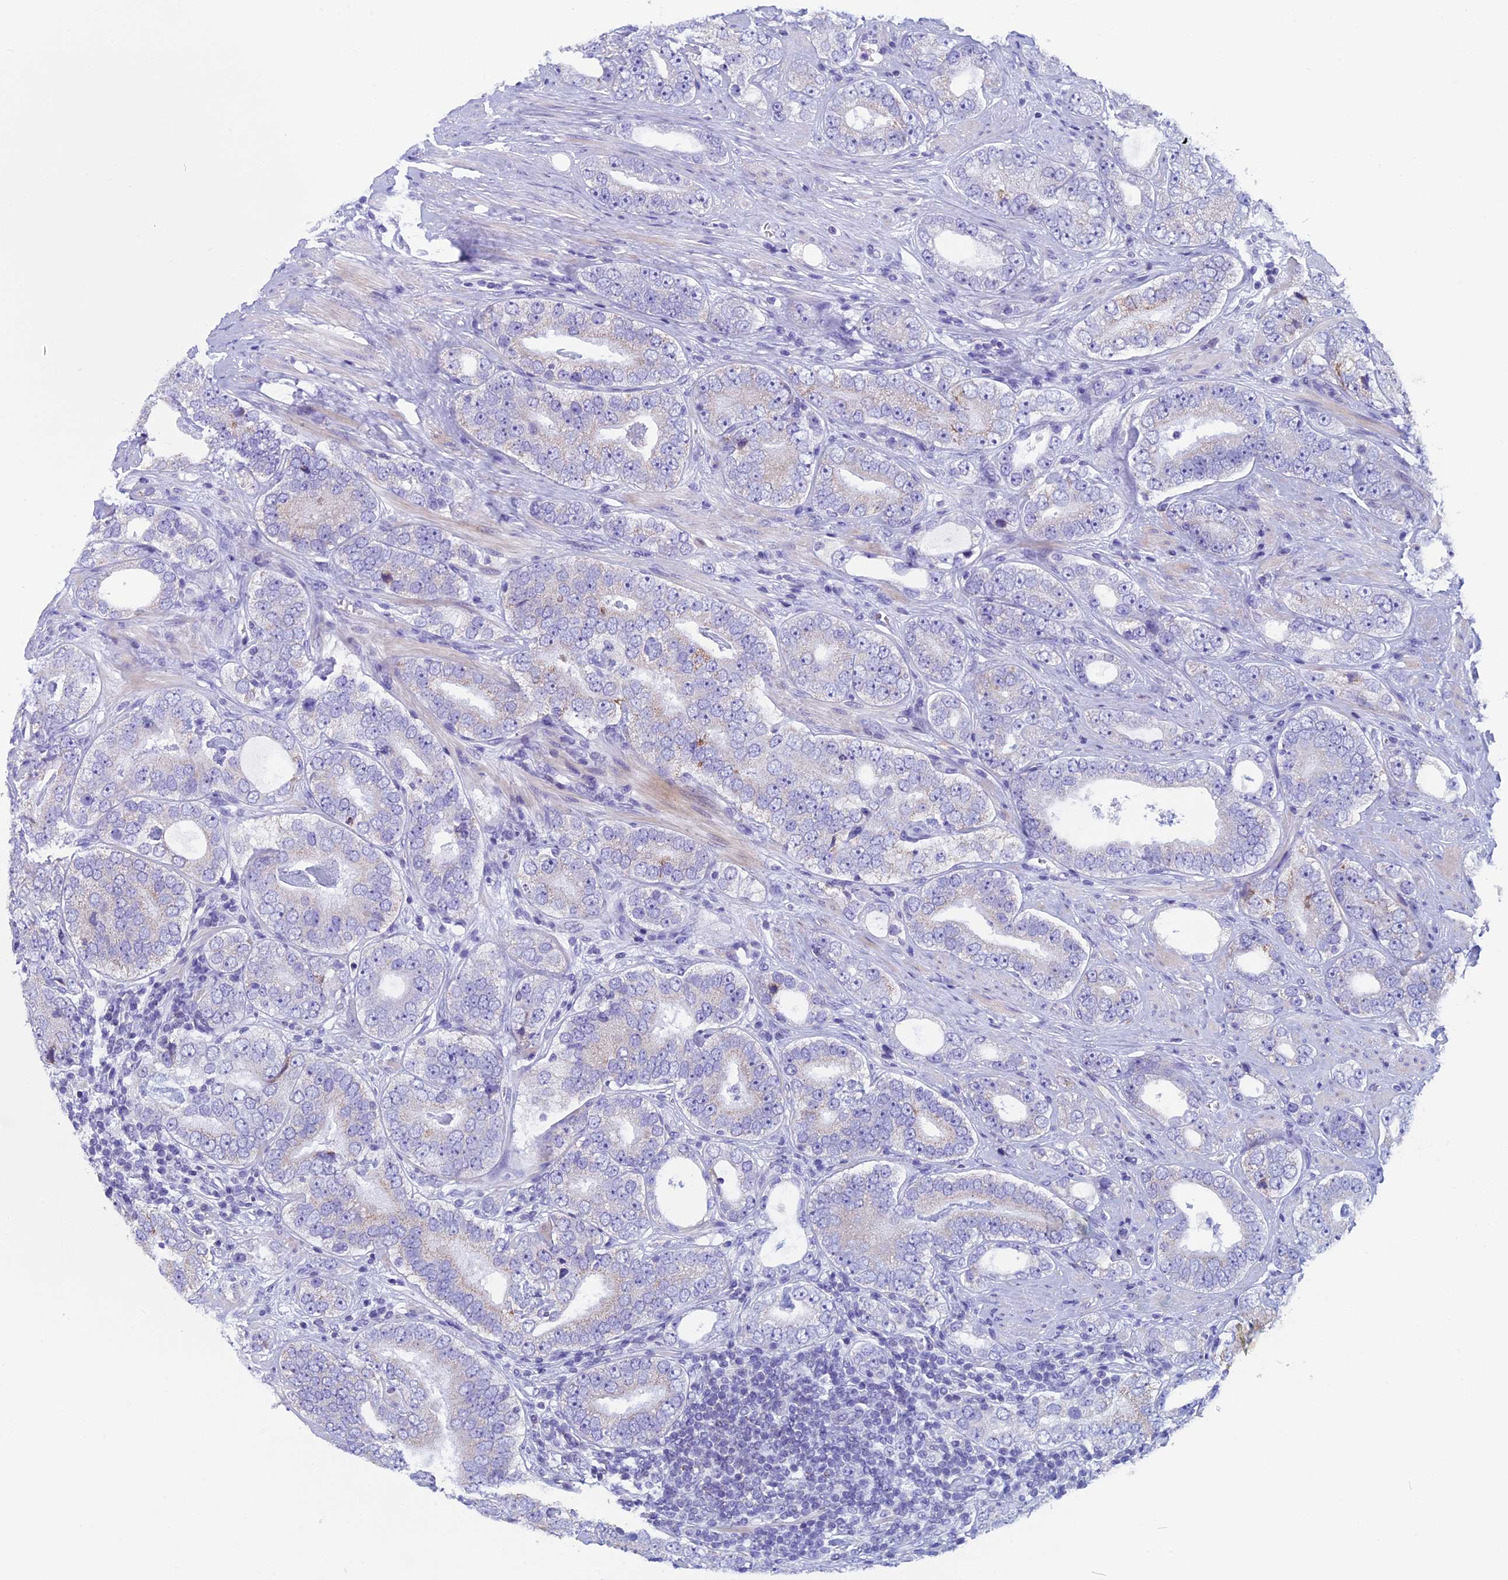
{"staining": {"intensity": "negative", "quantity": "none", "location": "none"}, "tissue": "prostate cancer", "cell_type": "Tumor cells", "image_type": "cancer", "snomed": [{"axis": "morphology", "description": "Adenocarcinoma, High grade"}, {"axis": "topography", "description": "Prostate"}], "caption": "A histopathology image of prostate cancer (high-grade adenocarcinoma) stained for a protein demonstrates no brown staining in tumor cells. (DAB (3,3'-diaminobenzidine) immunohistochemistry with hematoxylin counter stain).", "gene": "ZNF563", "patient": {"sex": "male", "age": 56}}